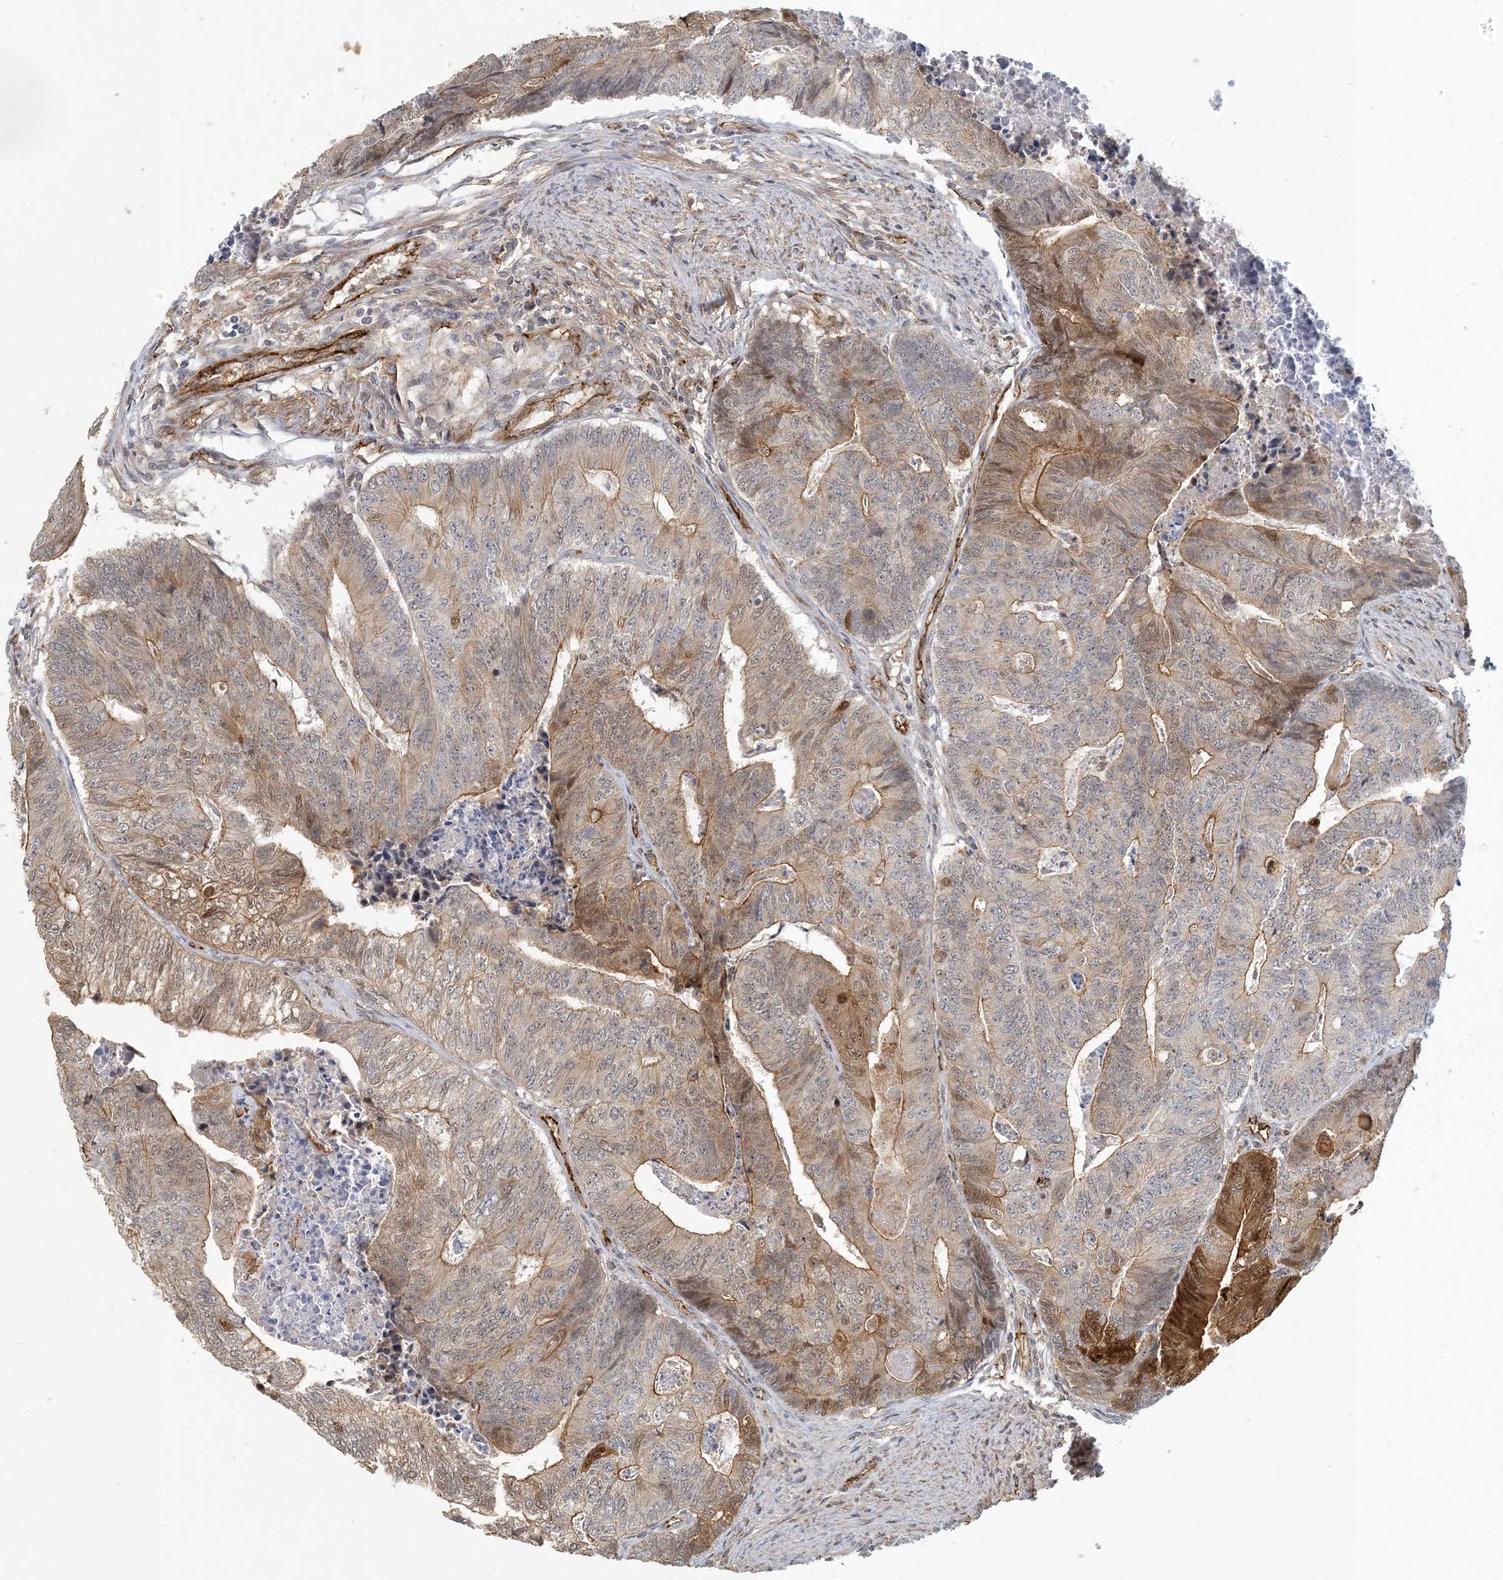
{"staining": {"intensity": "moderate", "quantity": "<25%", "location": "cytoplasmic/membranous,nuclear"}, "tissue": "colorectal cancer", "cell_type": "Tumor cells", "image_type": "cancer", "snomed": [{"axis": "morphology", "description": "Adenocarcinoma, NOS"}, {"axis": "topography", "description": "Colon"}], "caption": "IHC staining of adenocarcinoma (colorectal), which demonstrates low levels of moderate cytoplasmic/membranous and nuclear staining in about <25% of tumor cells indicating moderate cytoplasmic/membranous and nuclear protein expression. The staining was performed using DAB (brown) for protein detection and nuclei were counterstained in hematoxylin (blue).", "gene": "MAPKBP1", "patient": {"sex": "female", "age": 67}}